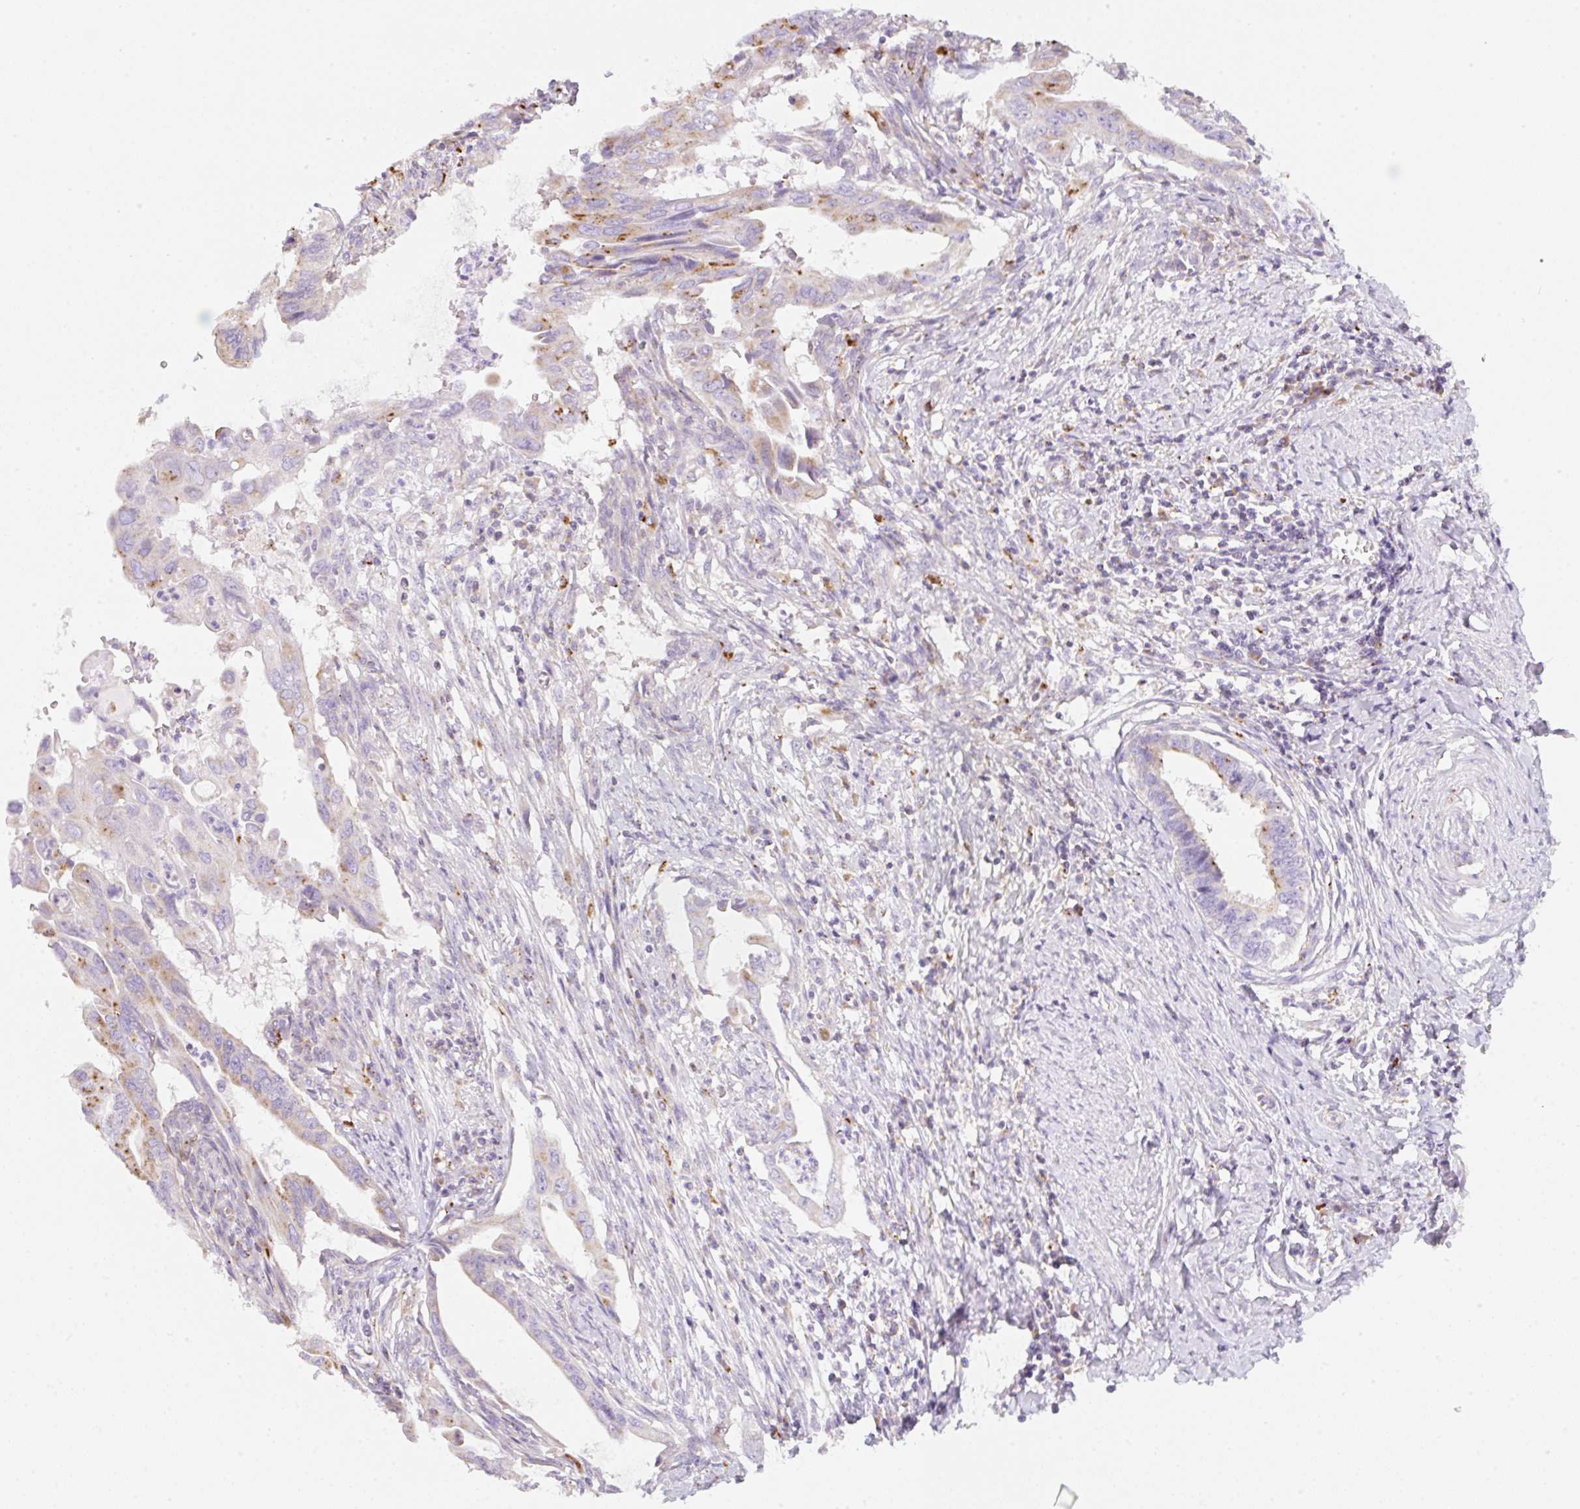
{"staining": {"intensity": "moderate", "quantity": "<25%", "location": "cytoplasmic/membranous"}, "tissue": "cervical cancer", "cell_type": "Tumor cells", "image_type": "cancer", "snomed": [{"axis": "morphology", "description": "Adenocarcinoma, NOS"}, {"axis": "topography", "description": "Cervix"}], "caption": "The image demonstrates immunohistochemical staining of cervical adenocarcinoma. There is moderate cytoplasmic/membranous staining is seen in approximately <25% of tumor cells.", "gene": "CLEC3A", "patient": {"sex": "female", "age": 42}}